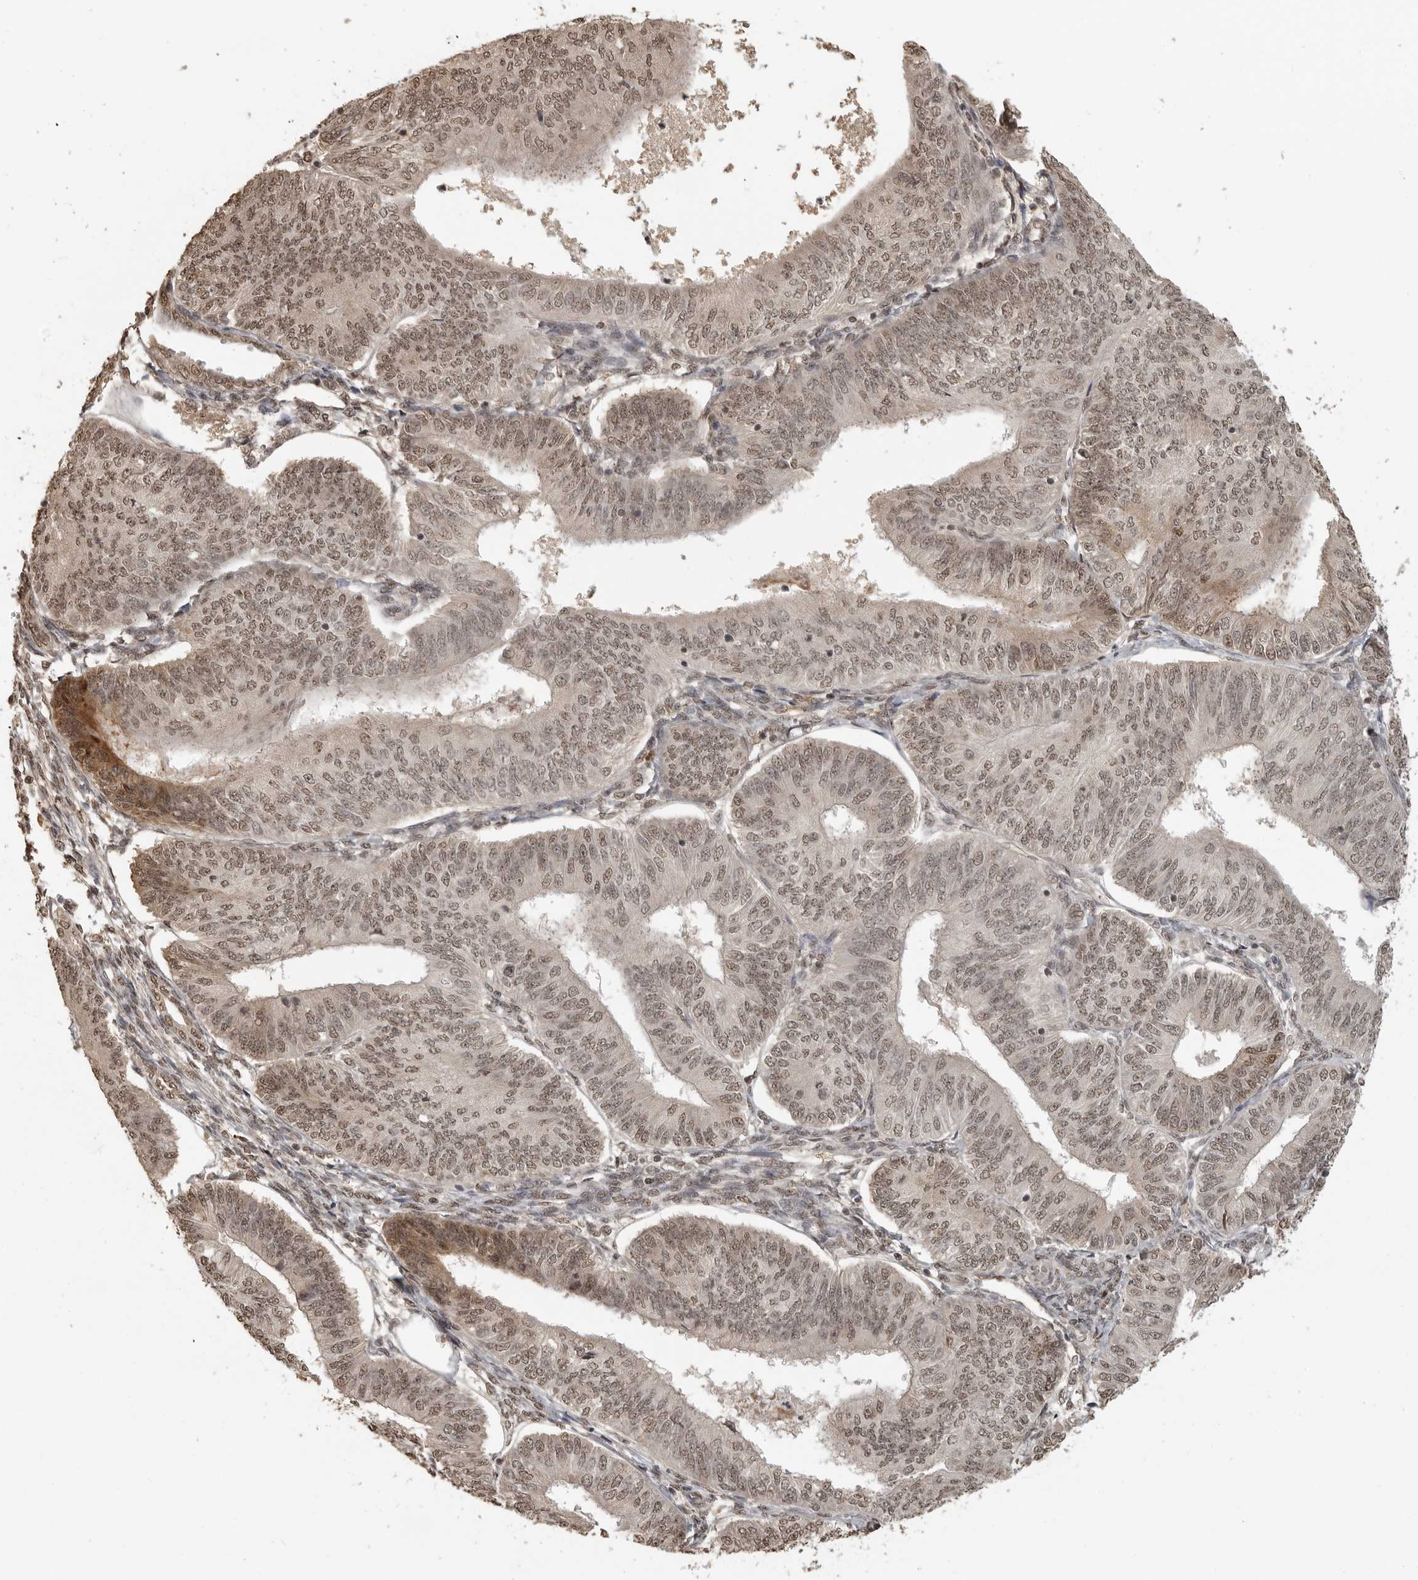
{"staining": {"intensity": "weak", "quantity": ">75%", "location": "nuclear"}, "tissue": "endometrial cancer", "cell_type": "Tumor cells", "image_type": "cancer", "snomed": [{"axis": "morphology", "description": "Adenocarcinoma, NOS"}, {"axis": "topography", "description": "Endometrium"}], "caption": "Endometrial cancer (adenocarcinoma) tissue displays weak nuclear positivity in approximately >75% of tumor cells The staining is performed using DAB brown chromogen to label protein expression. The nuclei are counter-stained blue using hematoxylin.", "gene": "CLOCK", "patient": {"sex": "female", "age": 58}}